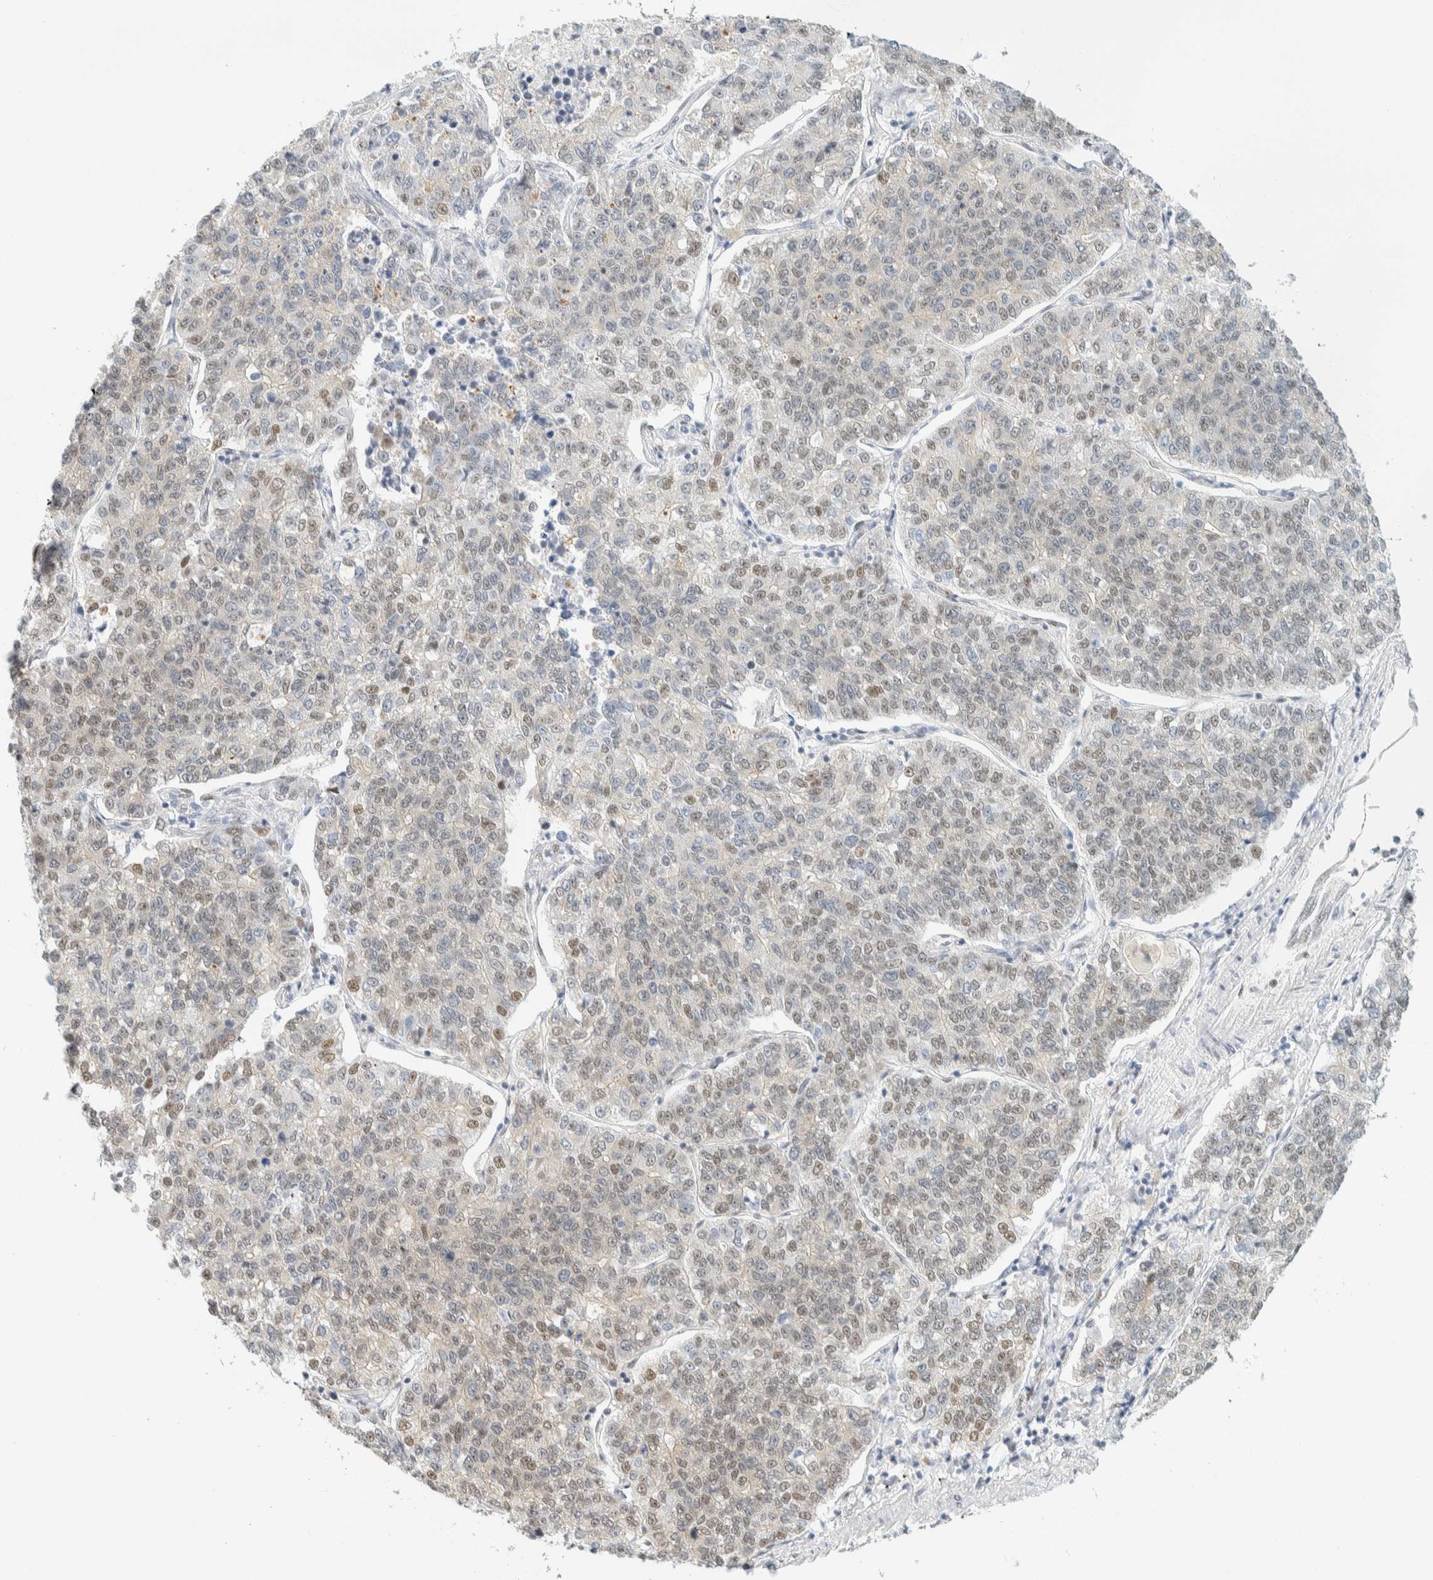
{"staining": {"intensity": "weak", "quantity": "25%-75%", "location": "nuclear"}, "tissue": "lung cancer", "cell_type": "Tumor cells", "image_type": "cancer", "snomed": [{"axis": "morphology", "description": "Adenocarcinoma, NOS"}, {"axis": "topography", "description": "Lung"}], "caption": "Human adenocarcinoma (lung) stained for a protein (brown) demonstrates weak nuclear positive staining in approximately 25%-75% of tumor cells.", "gene": "ZNF683", "patient": {"sex": "male", "age": 49}}